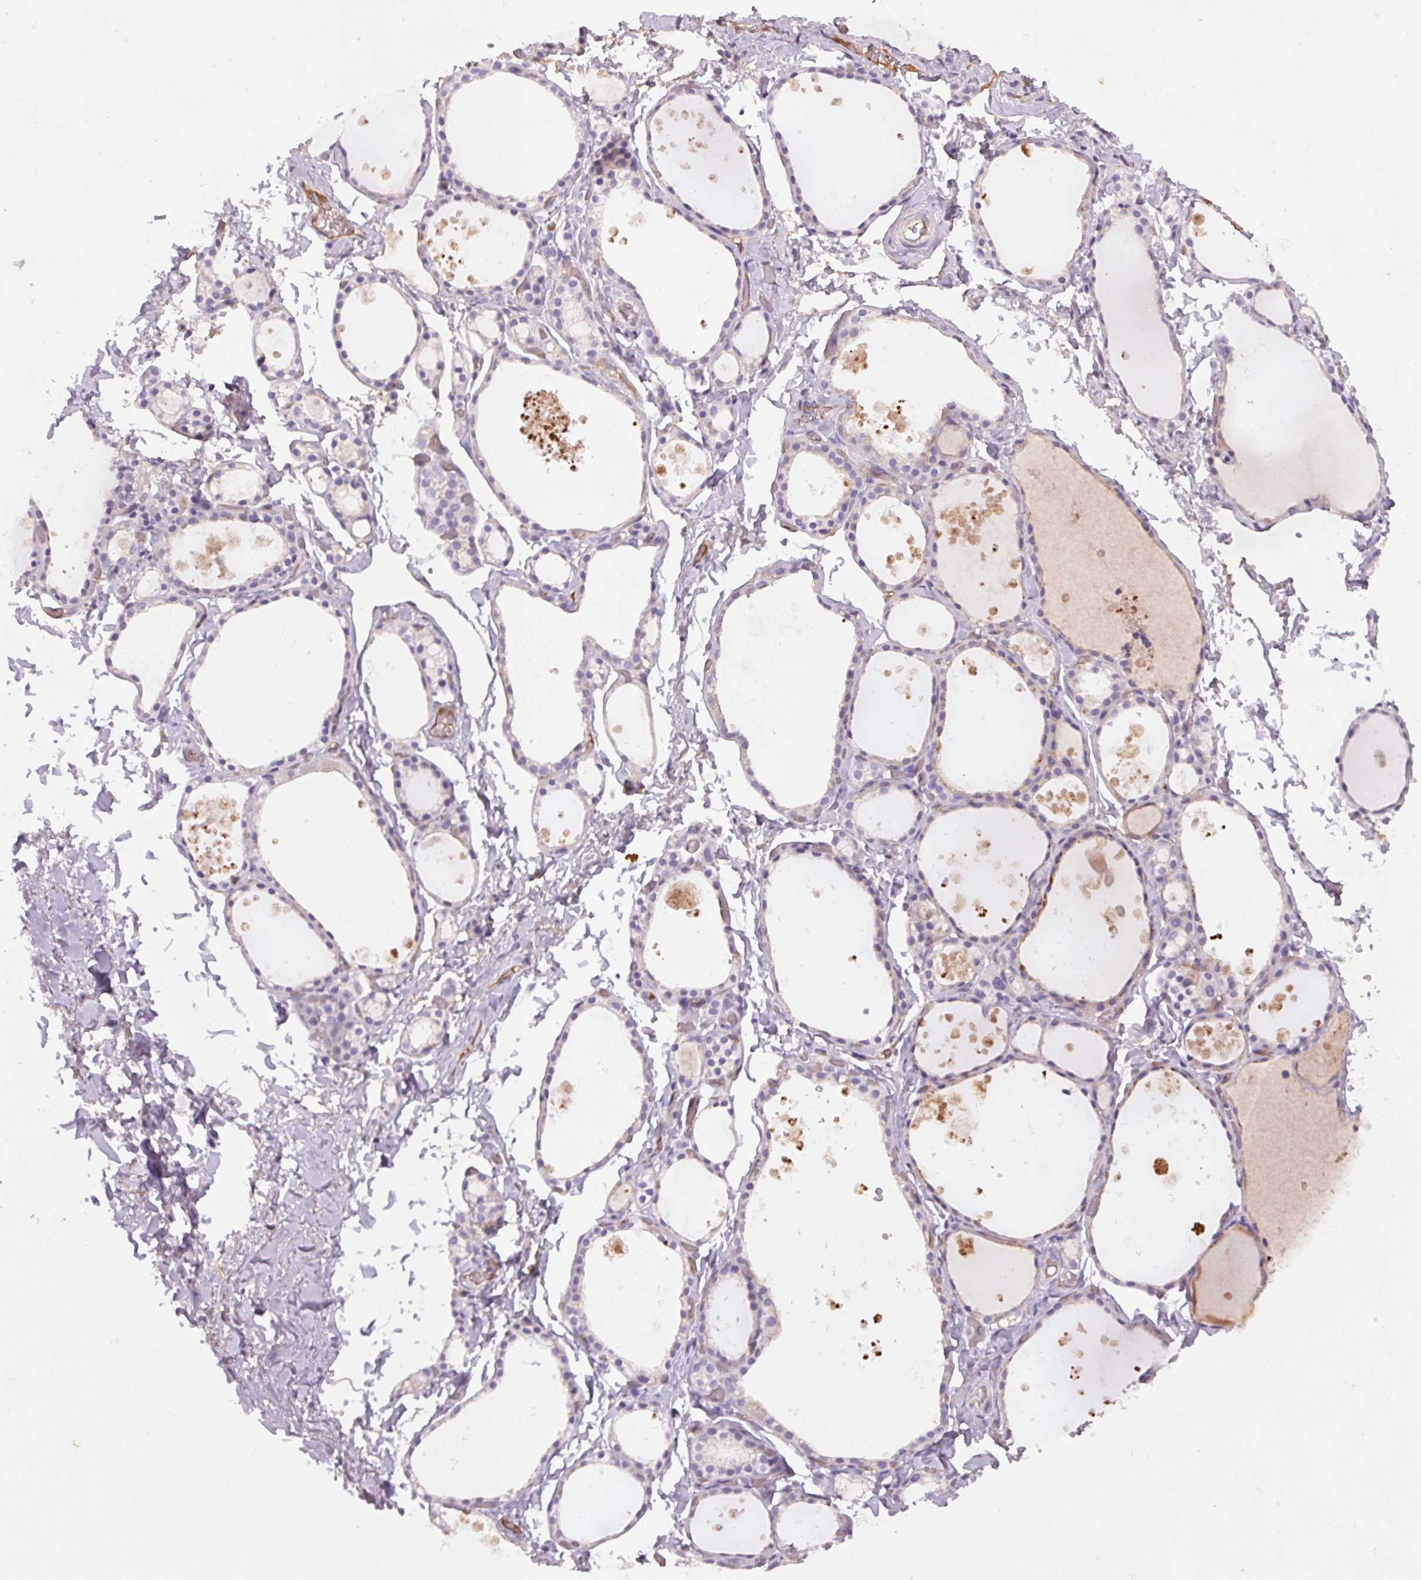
{"staining": {"intensity": "moderate", "quantity": "25%-75%", "location": "cytoplasmic/membranous"}, "tissue": "thyroid gland", "cell_type": "Glandular cells", "image_type": "normal", "snomed": [{"axis": "morphology", "description": "Normal tissue, NOS"}, {"axis": "topography", "description": "Thyroid gland"}], "caption": "Unremarkable thyroid gland was stained to show a protein in brown. There is medium levels of moderate cytoplasmic/membranous staining in about 25%-75% of glandular cells.", "gene": "APOC4", "patient": {"sex": "male", "age": 68}}